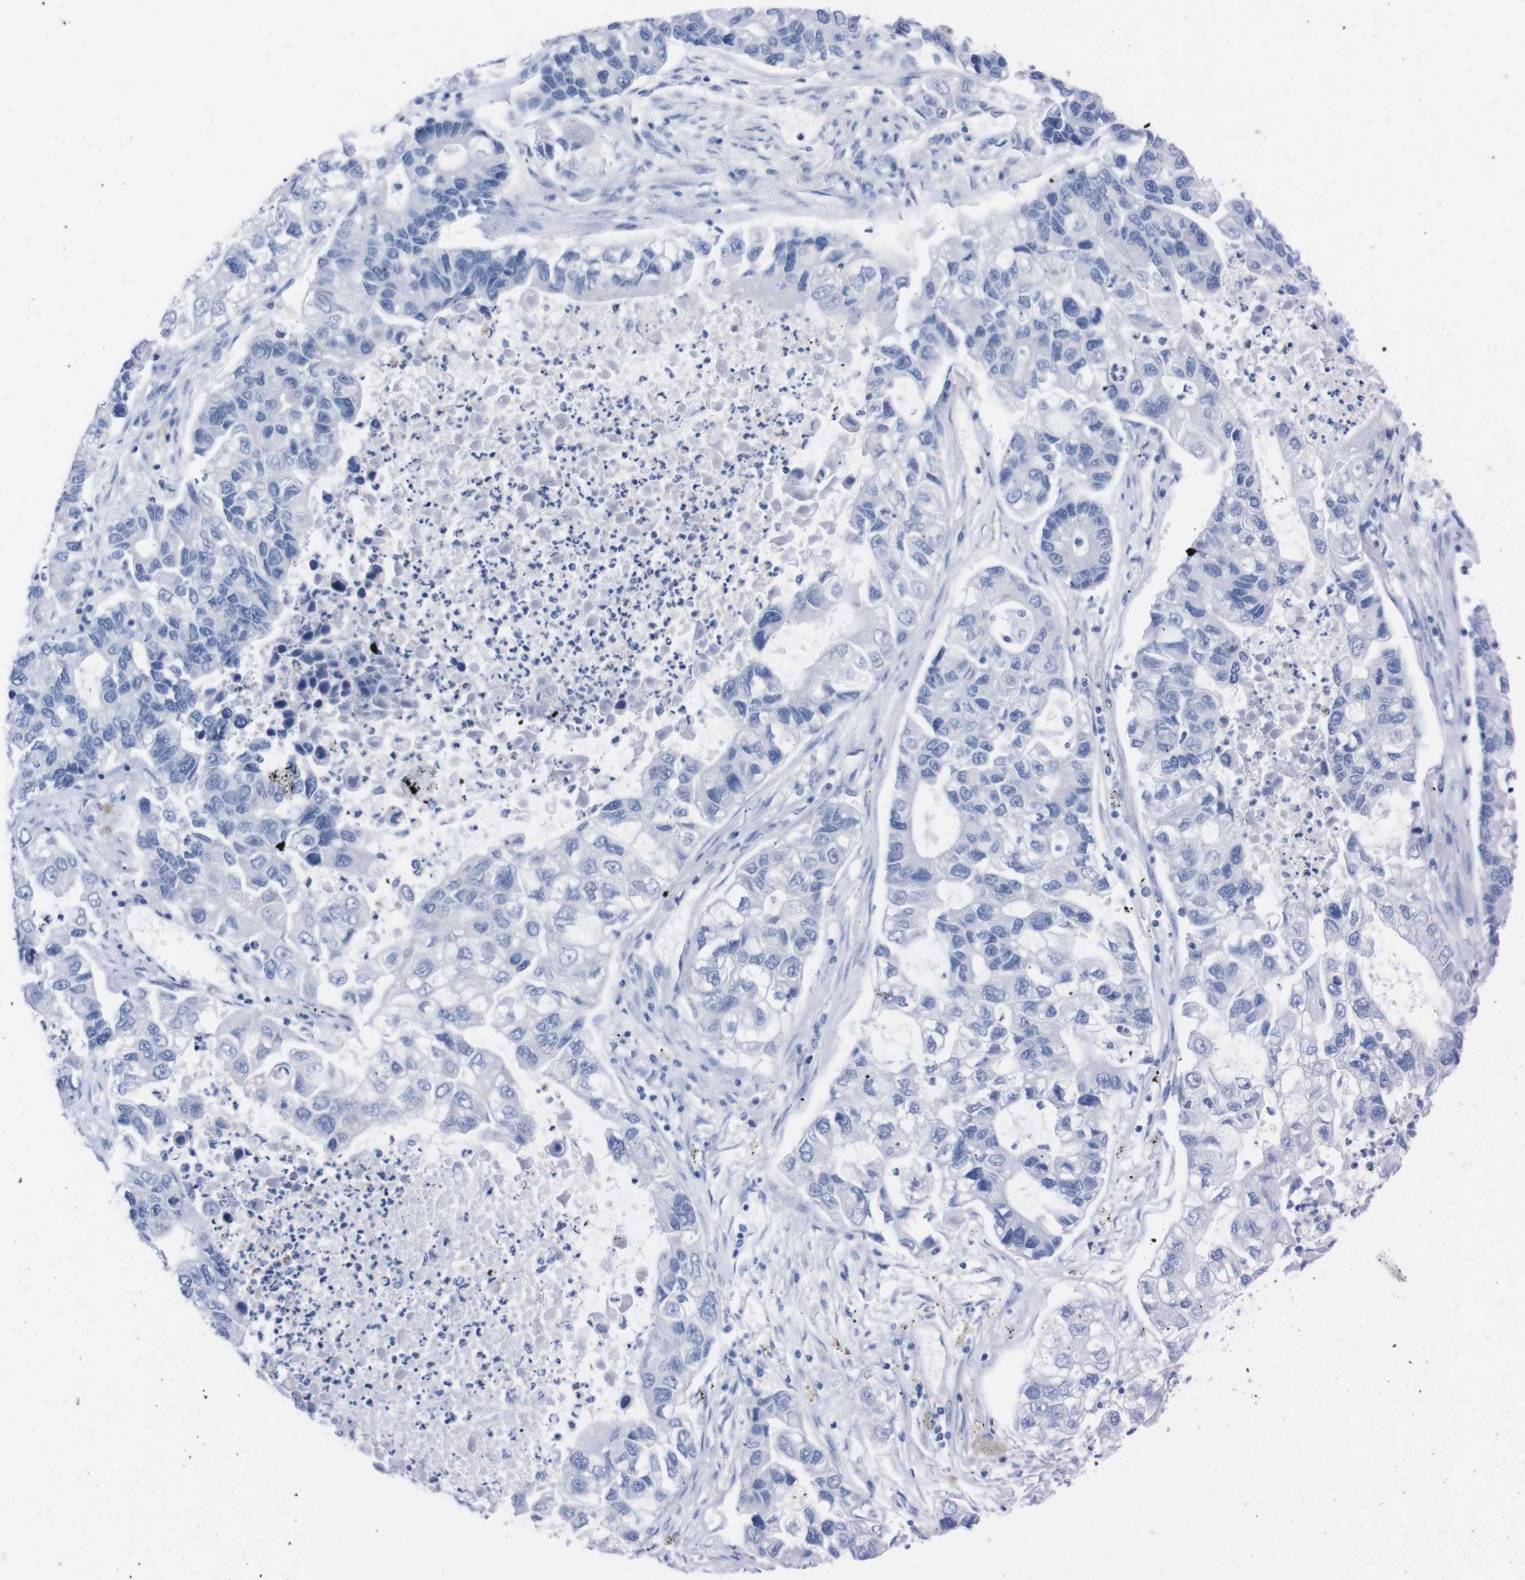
{"staining": {"intensity": "negative", "quantity": "none", "location": "none"}, "tissue": "lung cancer", "cell_type": "Tumor cells", "image_type": "cancer", "snomed": [{"axis": "morphology", "description": "Adenocarcinoma, NOS"}, {"axis": "topography", "description": "Lung"}], "caption": "Immunohistochemistry of lung adenocarcinoma exhibits no positivity in tumor cells.", "gene": "TMEM243", "patient": {"sex": "female", "age": 51}}